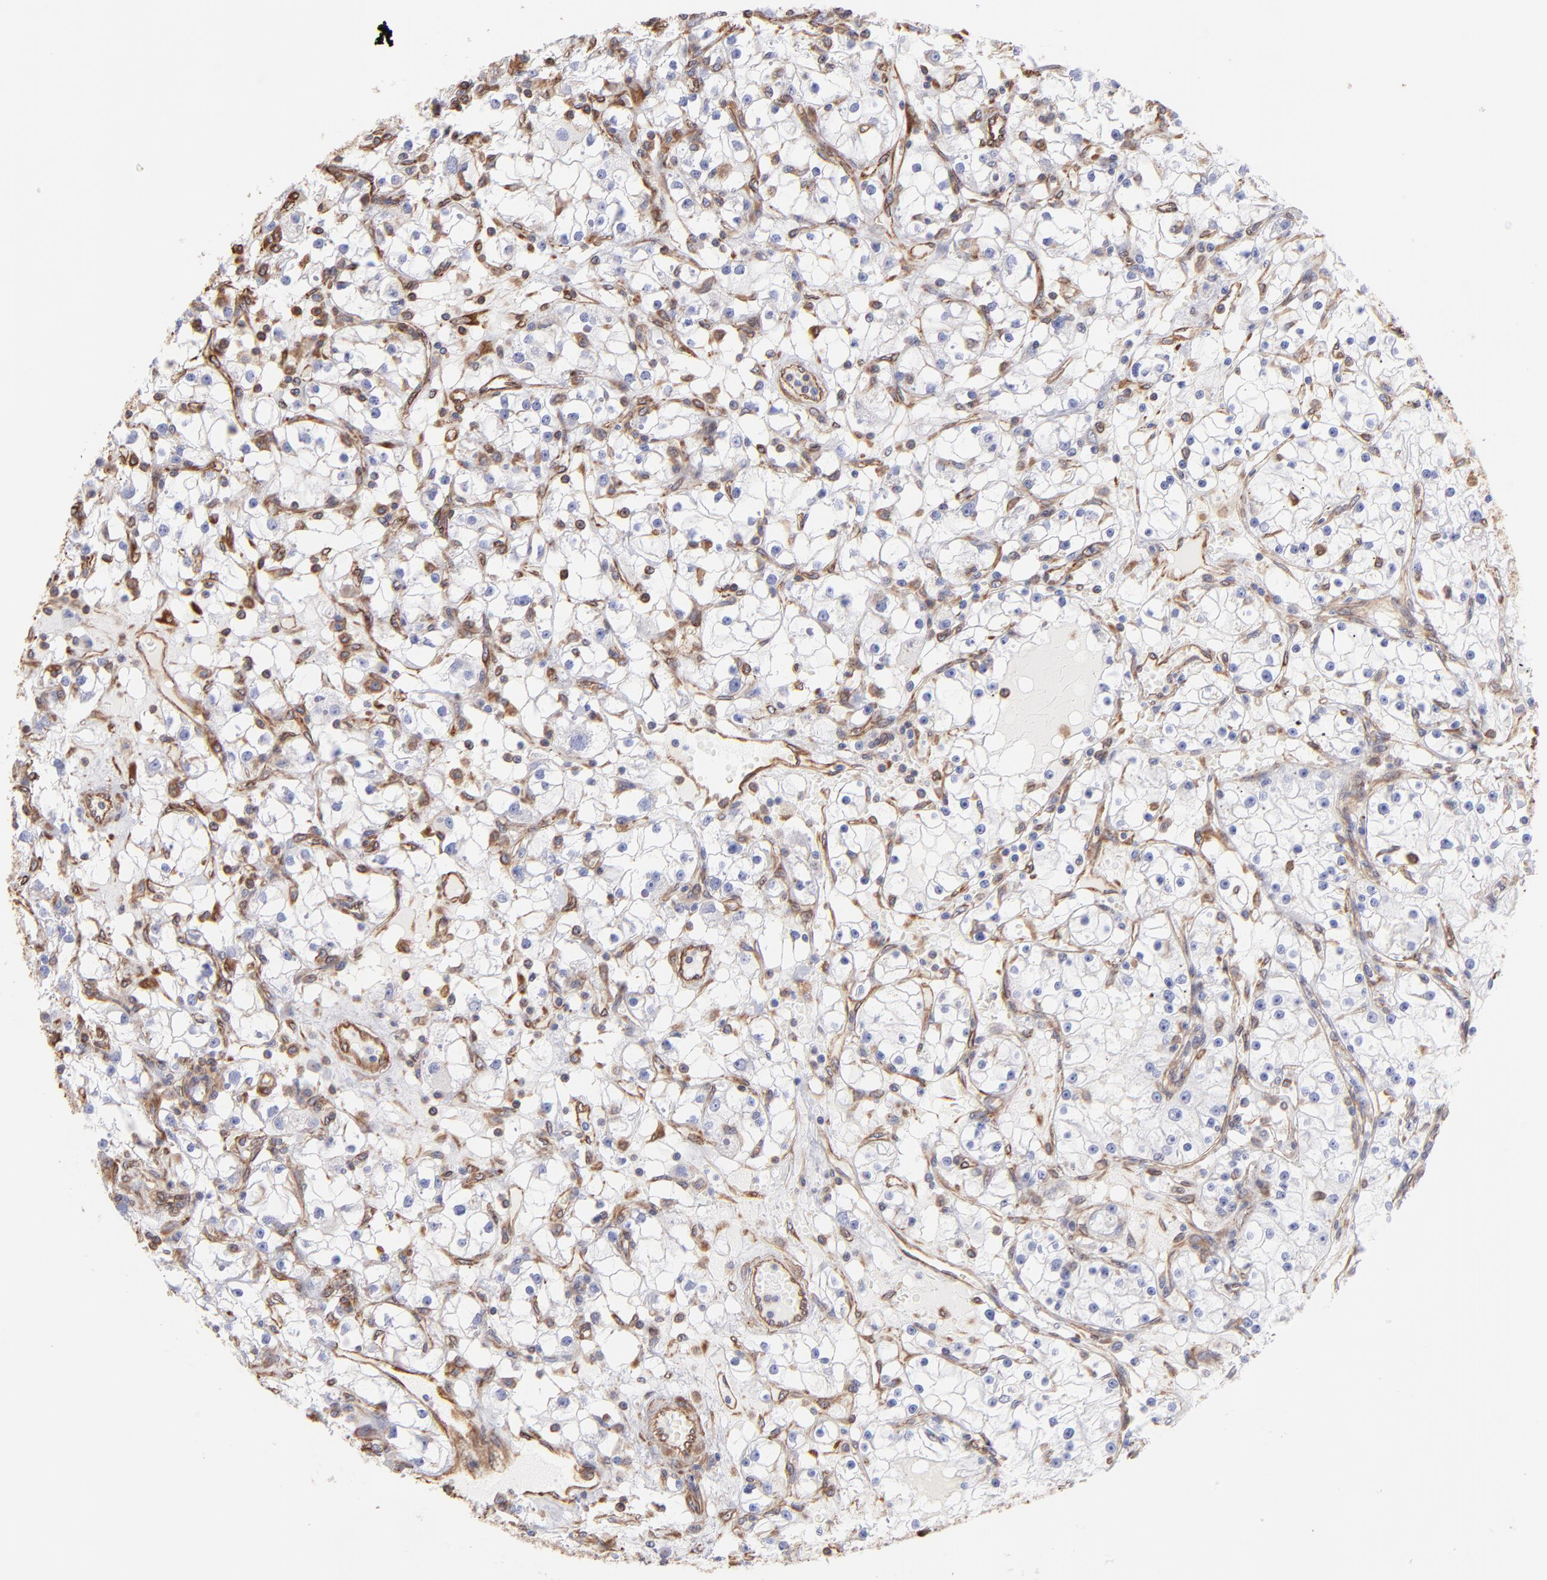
{"staining": {"intensity": "negative", "quantity": "none", "location": "none"}, "tissue": "renal cancer", "cell_type": "Tumor cells", "image_type": "cancer", "snomed": [{"axis": "morphology", "description": "Adenocarcinoma, NOS"}, {"axis": "topography", "description": "Kidney"}], "caption": "Human renal cancer stained for a protein using IHC shows no expression in tumor cells.", "gene": "PLEC", "patient": {"sex": "male", "age": 56}}